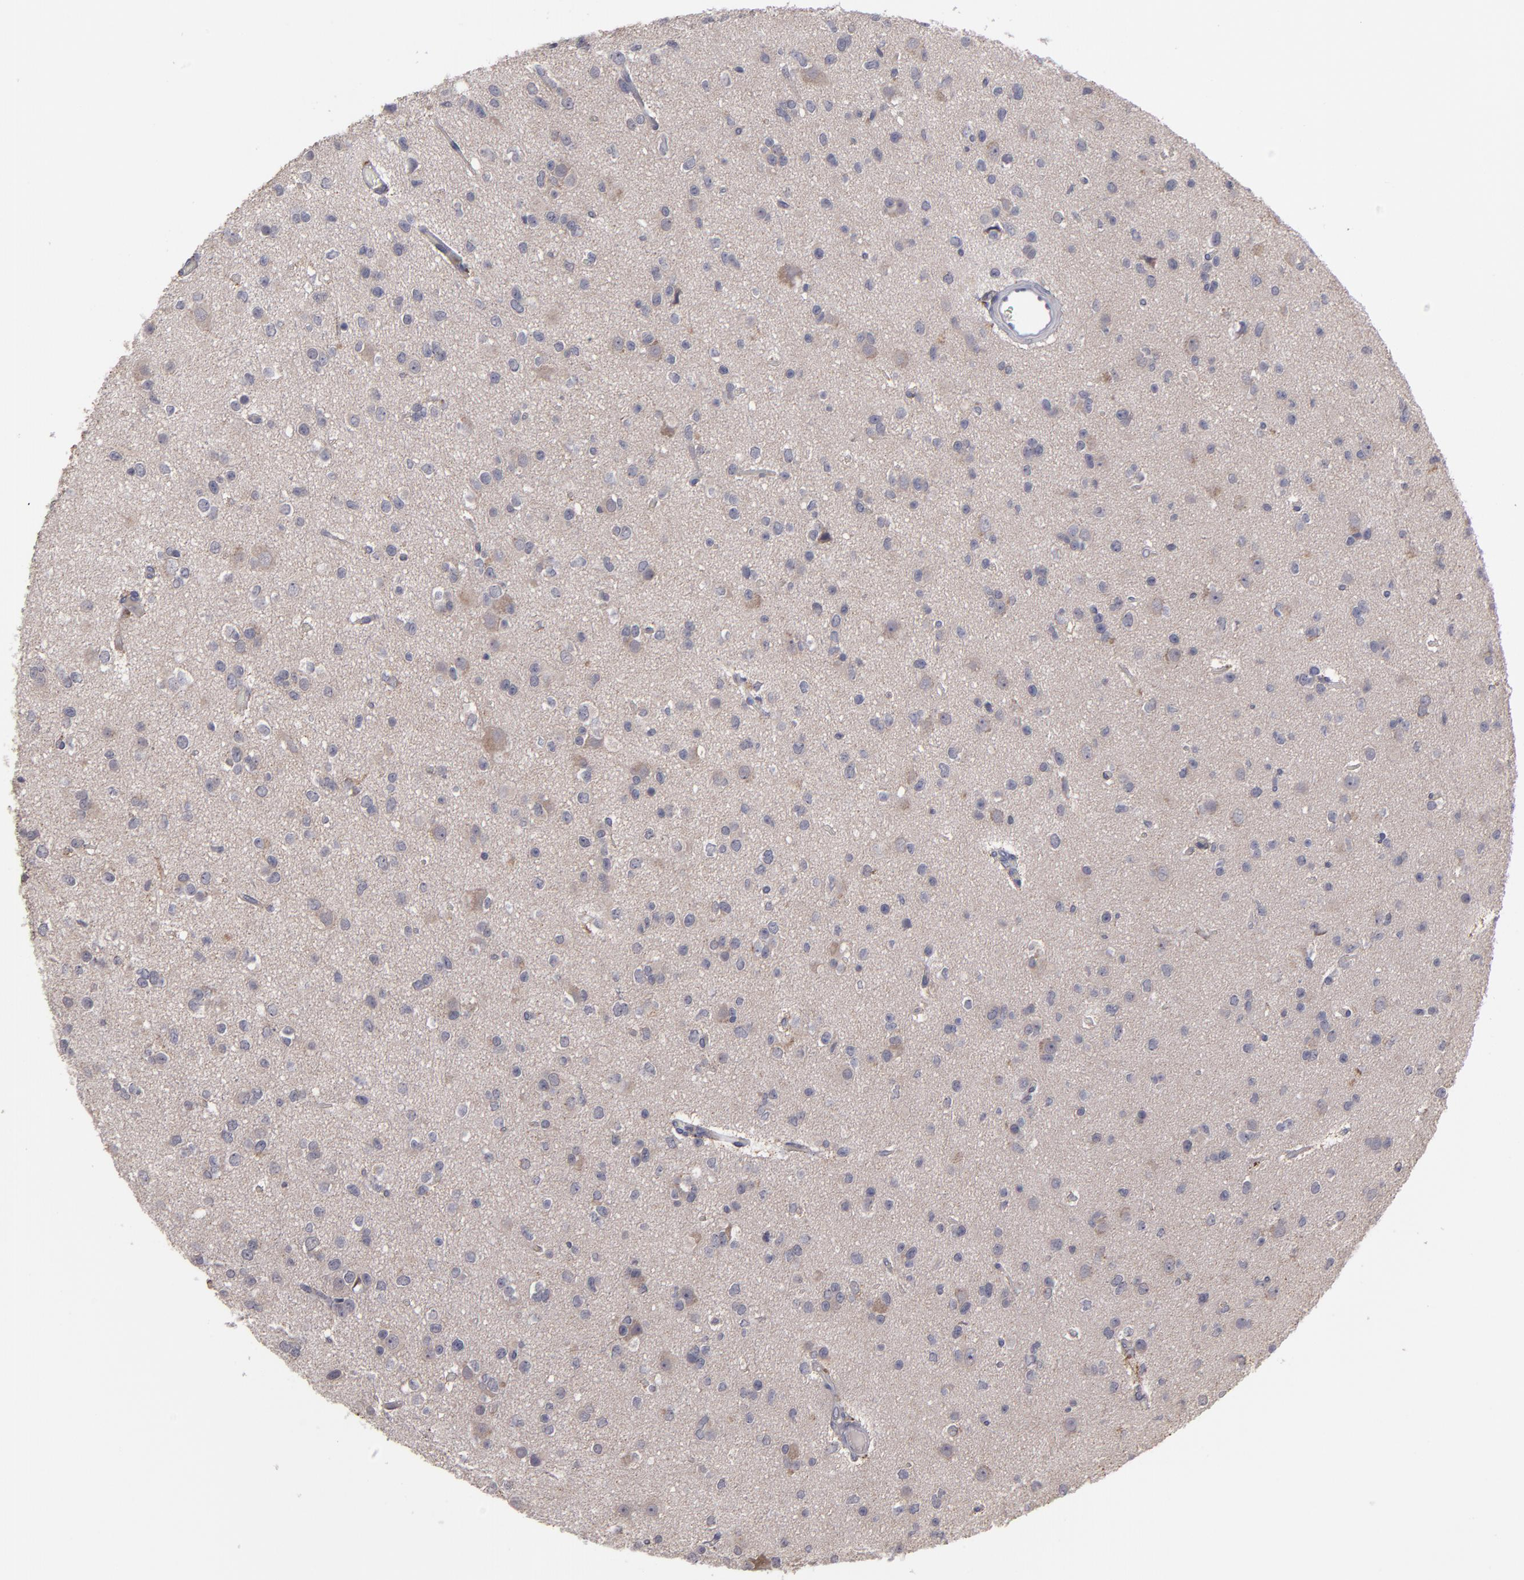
{"staining": {"intensity": "weak", "quantity": "25%-75%", "location": "cytoplasmic/membranous"}, "tissue": "glioma", "cell_type": "Tumor cells", "image_type": "cancer", "snomed": [{"axis": "morphology", "description": "Glioma, malignant, Low grade"}, {"axis": "topography", "description": "Brain"}], "caption": "Malignant glioma (low-grade) stained for a protein reveals weak cytoplasmic/membranous positivity in tumor cells. (DAB (3,3'-diaminobenzidine) = brown stain, brightfield microscopy at high magnification).", "gene": "MMP11", "patient": {"sex": "male", "age": 42}}